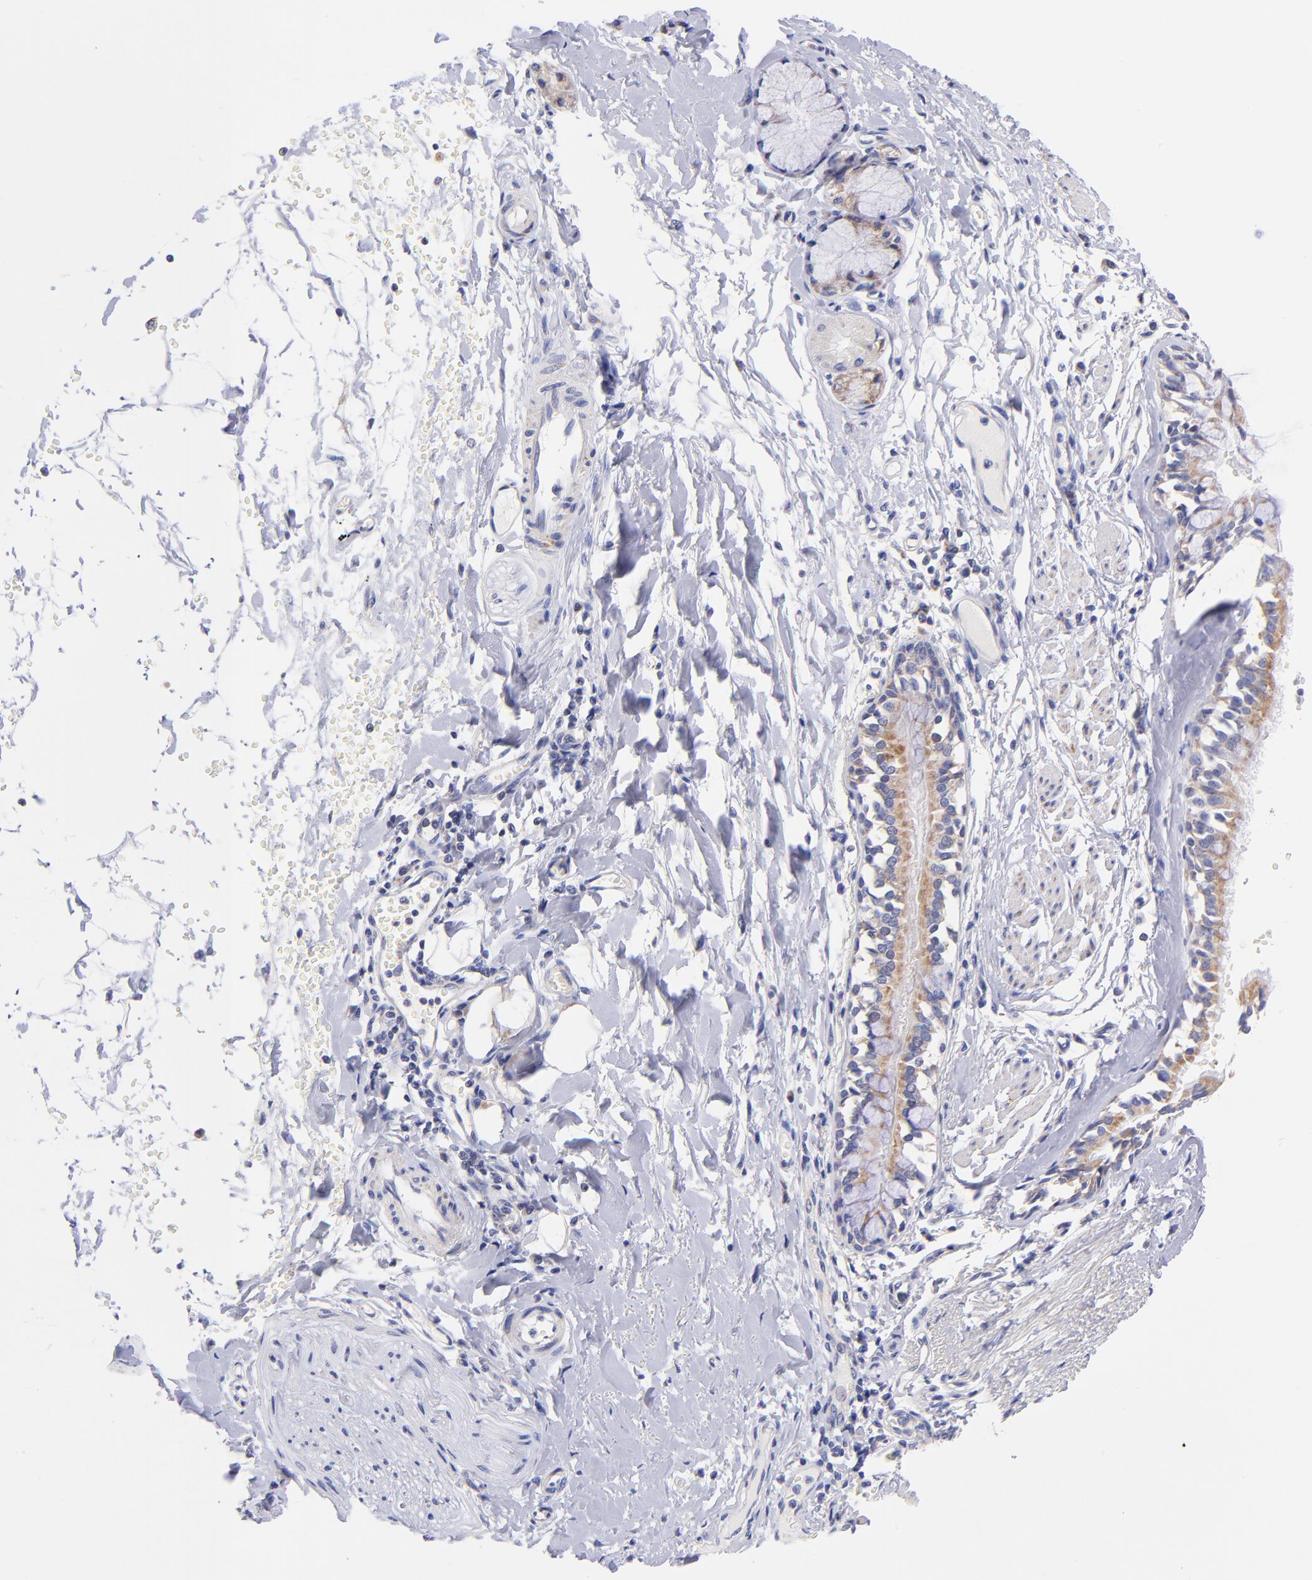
{"staining": {"intensity": "moderate", "quantity": "25%-75%", "location": "cytoplasmic/membranous"}, "tissue": "bronchus", "cell_type": "Respiratory epithelial cells", "image_type": "normal", "snomed": [{"axis": "morphology", "description": "Normal tissue, NOS"}, {"axis": "topography", "description": "Bronchus"}, {"axis": "topography", "description": "Lung"}], "caption": "Respiratory epithelial cells demonstrate moderate cytoplasmic/membranous expression in about 25%-75% of cells in normal bronchus.", "gene": "NDUFB7", "patient": {"sex": "female", "age": 56}}